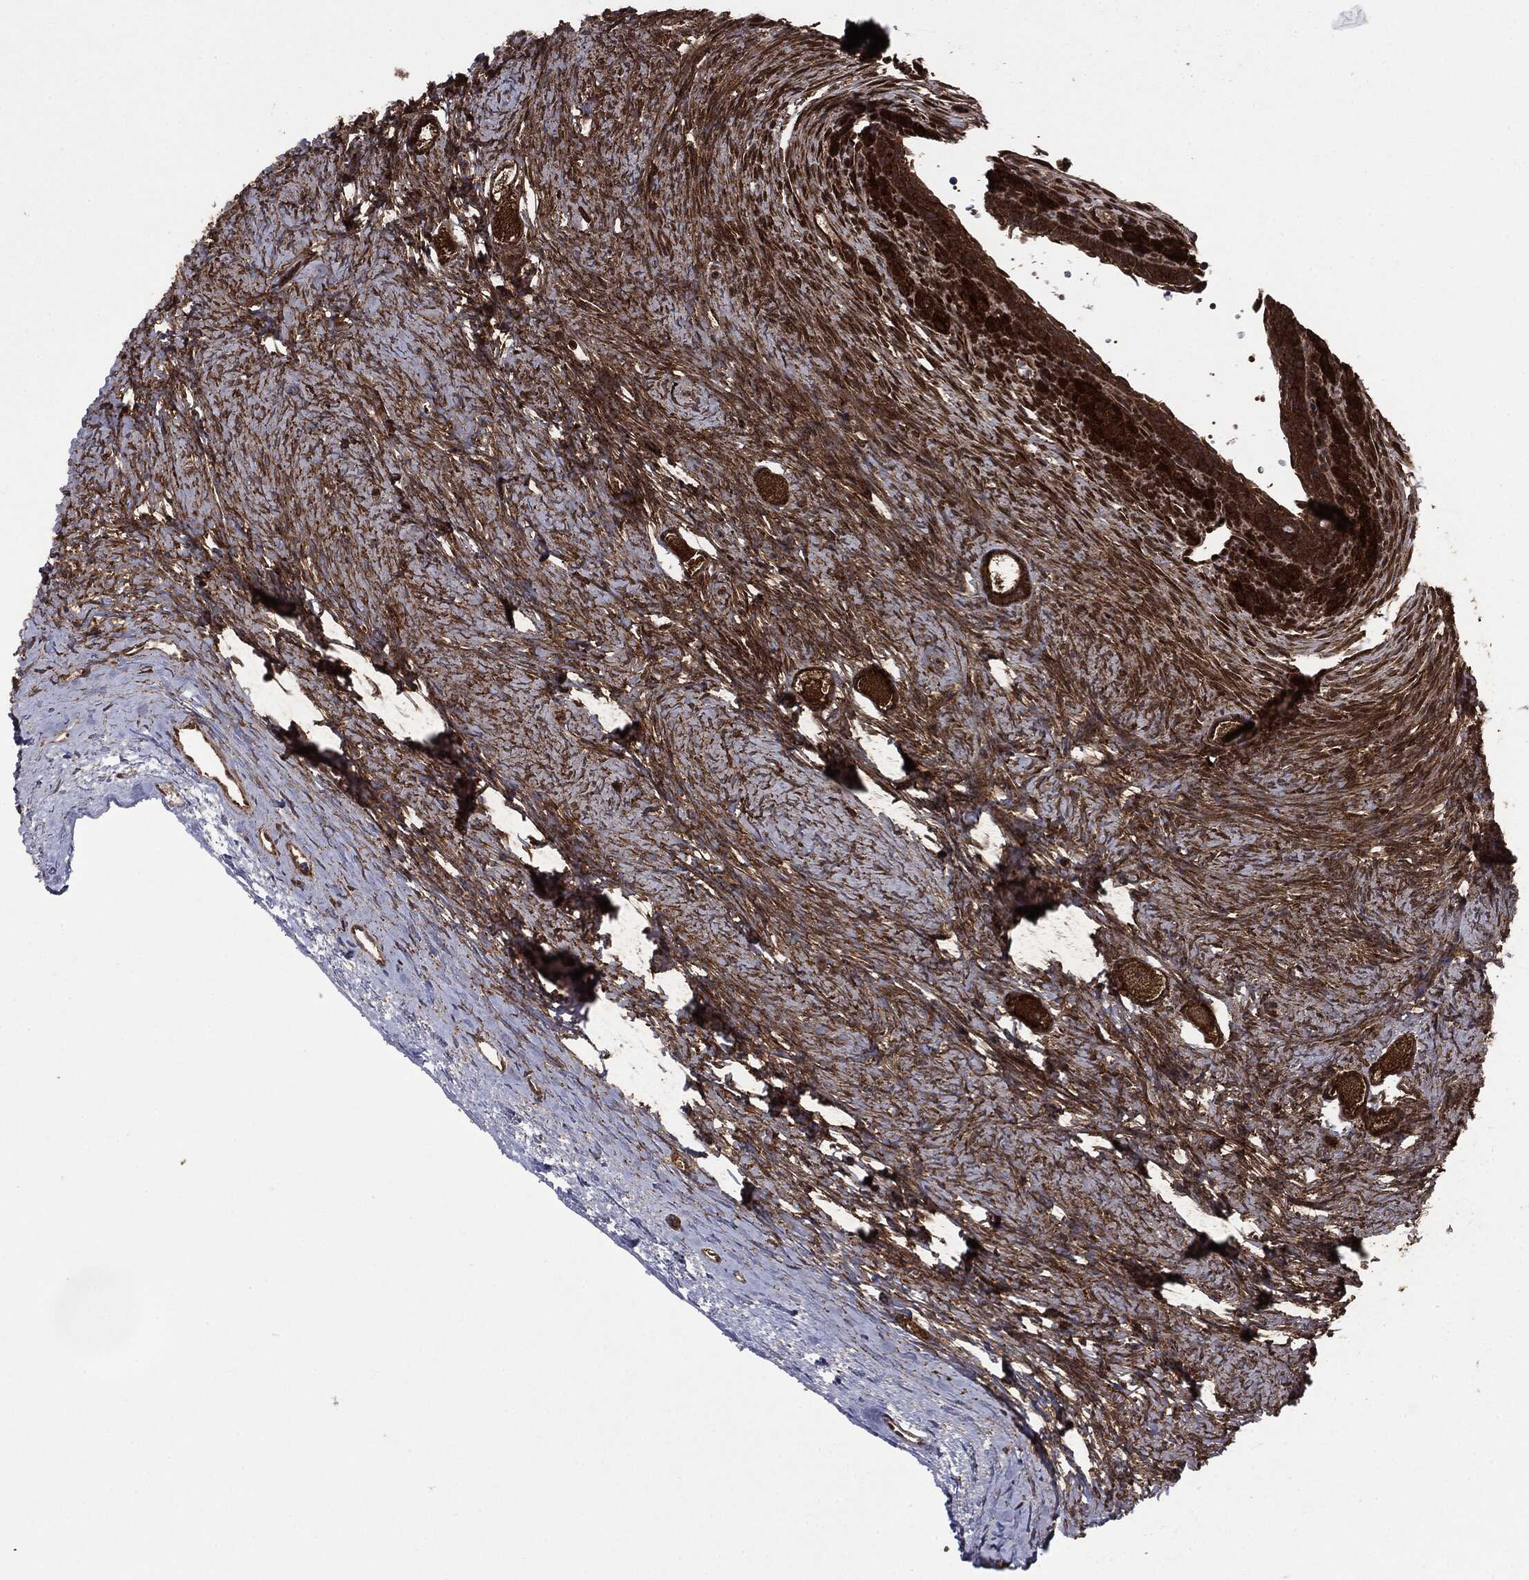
{"staining": {"intensity": "strong", "quantity": ">75%", "location": "cytoplasmic/membranous"}, "tissue": "ovary", "cell_type": "Follicle cells", "image_type": "normal", "snomed": [{"axis": "morphology", "description": "Normal tissue, NOS"}, {"axis": "topography", "description": "Ovary"}], "caption": "Ovary stained with a brown dye displays strong cytoplasmic/membranous positive positivity in approximately >75% of follicle cells.", "gene": "NME1", "patient": {"sex": "female", "age": 27}}